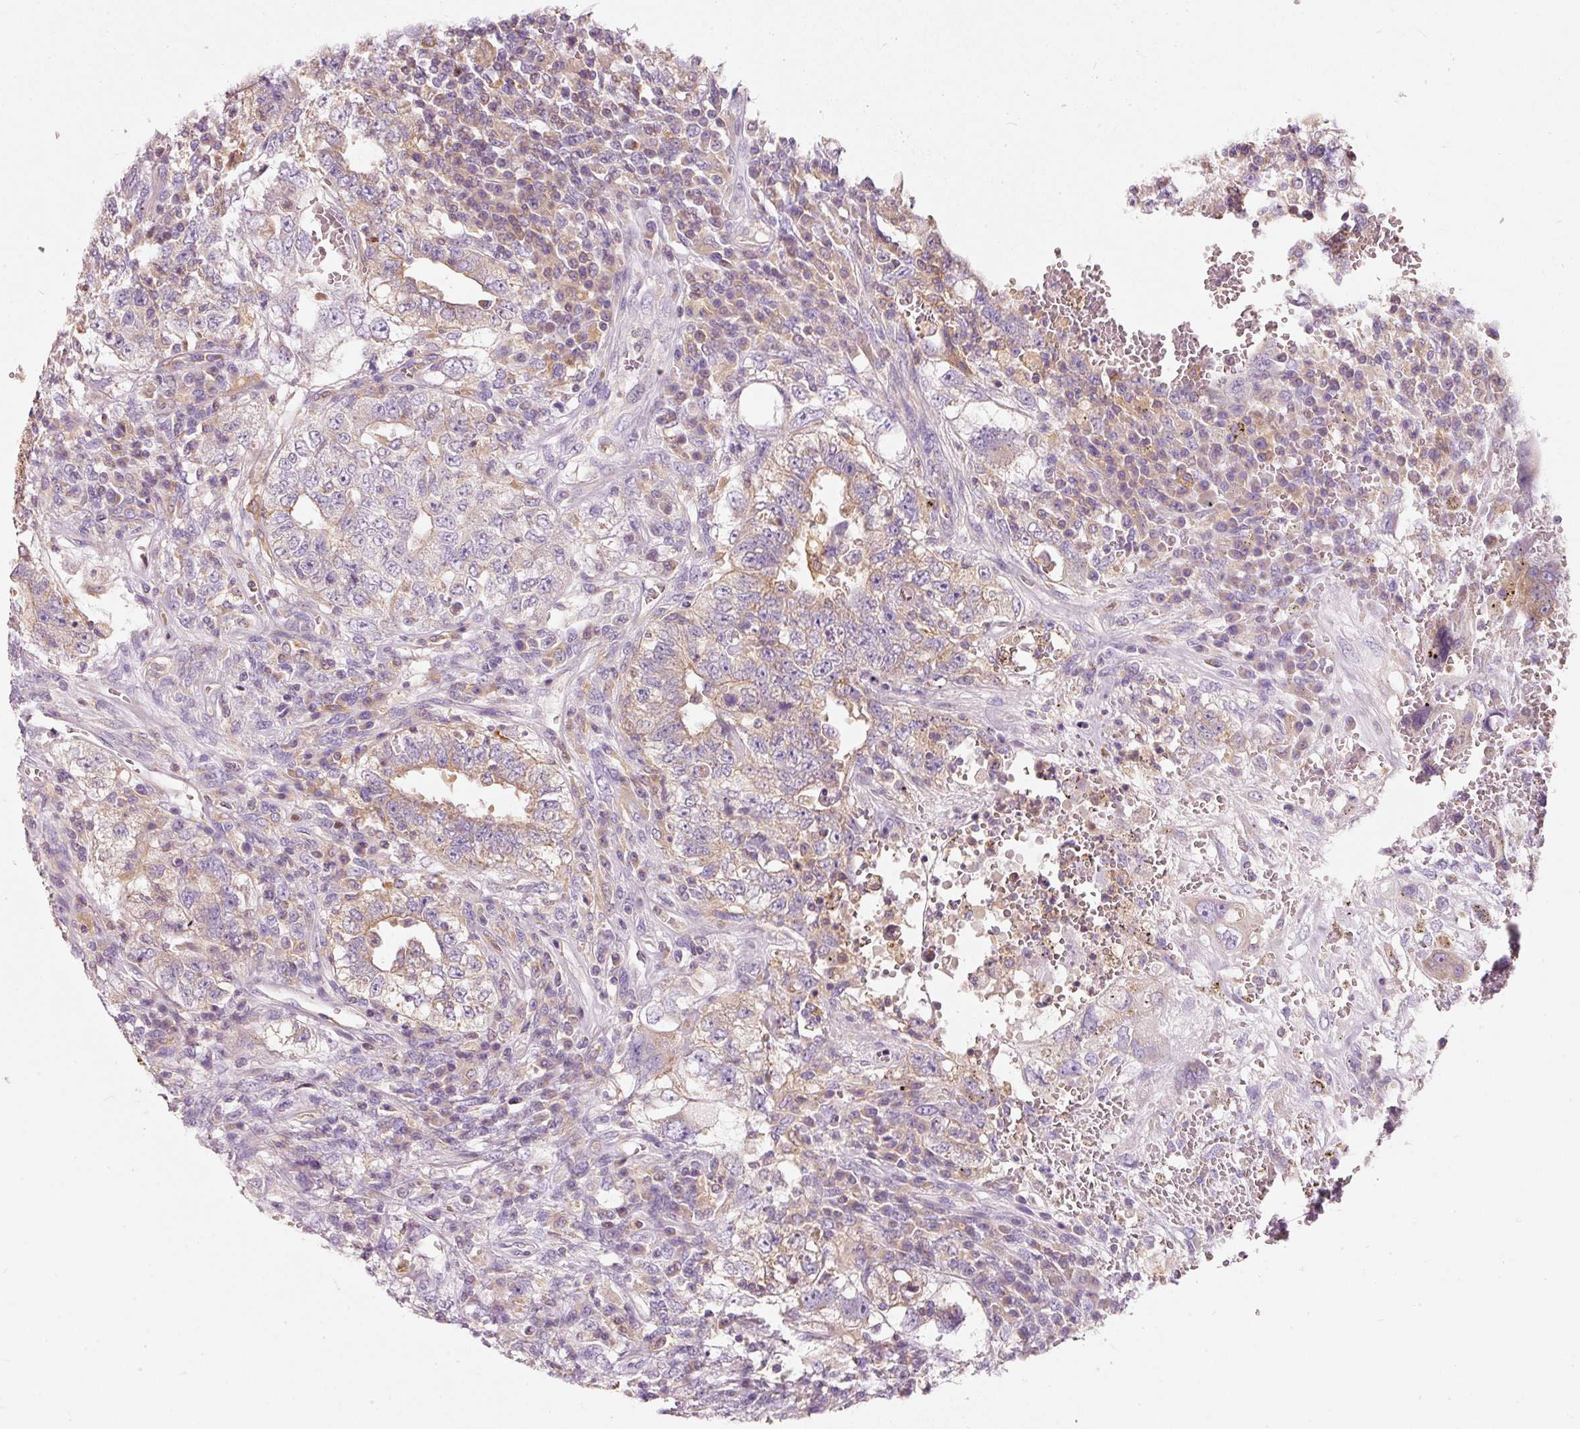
{"staining": {"intensity": "weak", "quantity": "25%-75%", "location": "cytoplasmic/membranous"}, "tissue": "testis cancer", "cell_type": "Tumor cells", "image_type": "cancer", "snomed": [{"axis": "morphology", "description": "Carcinoma, Embryonal, NOS"}, {"axis": "topography", "description": "Testis"}], "caption": "This is a histology image of immunohistochemistry (IHC) staining of testis embryonal carcinoma, which shows weak positivity in the cytoplasmic/membranous of tumor cells.", "gene": "IQGAP2", "patient": {"sex": "male", "age": 26}}